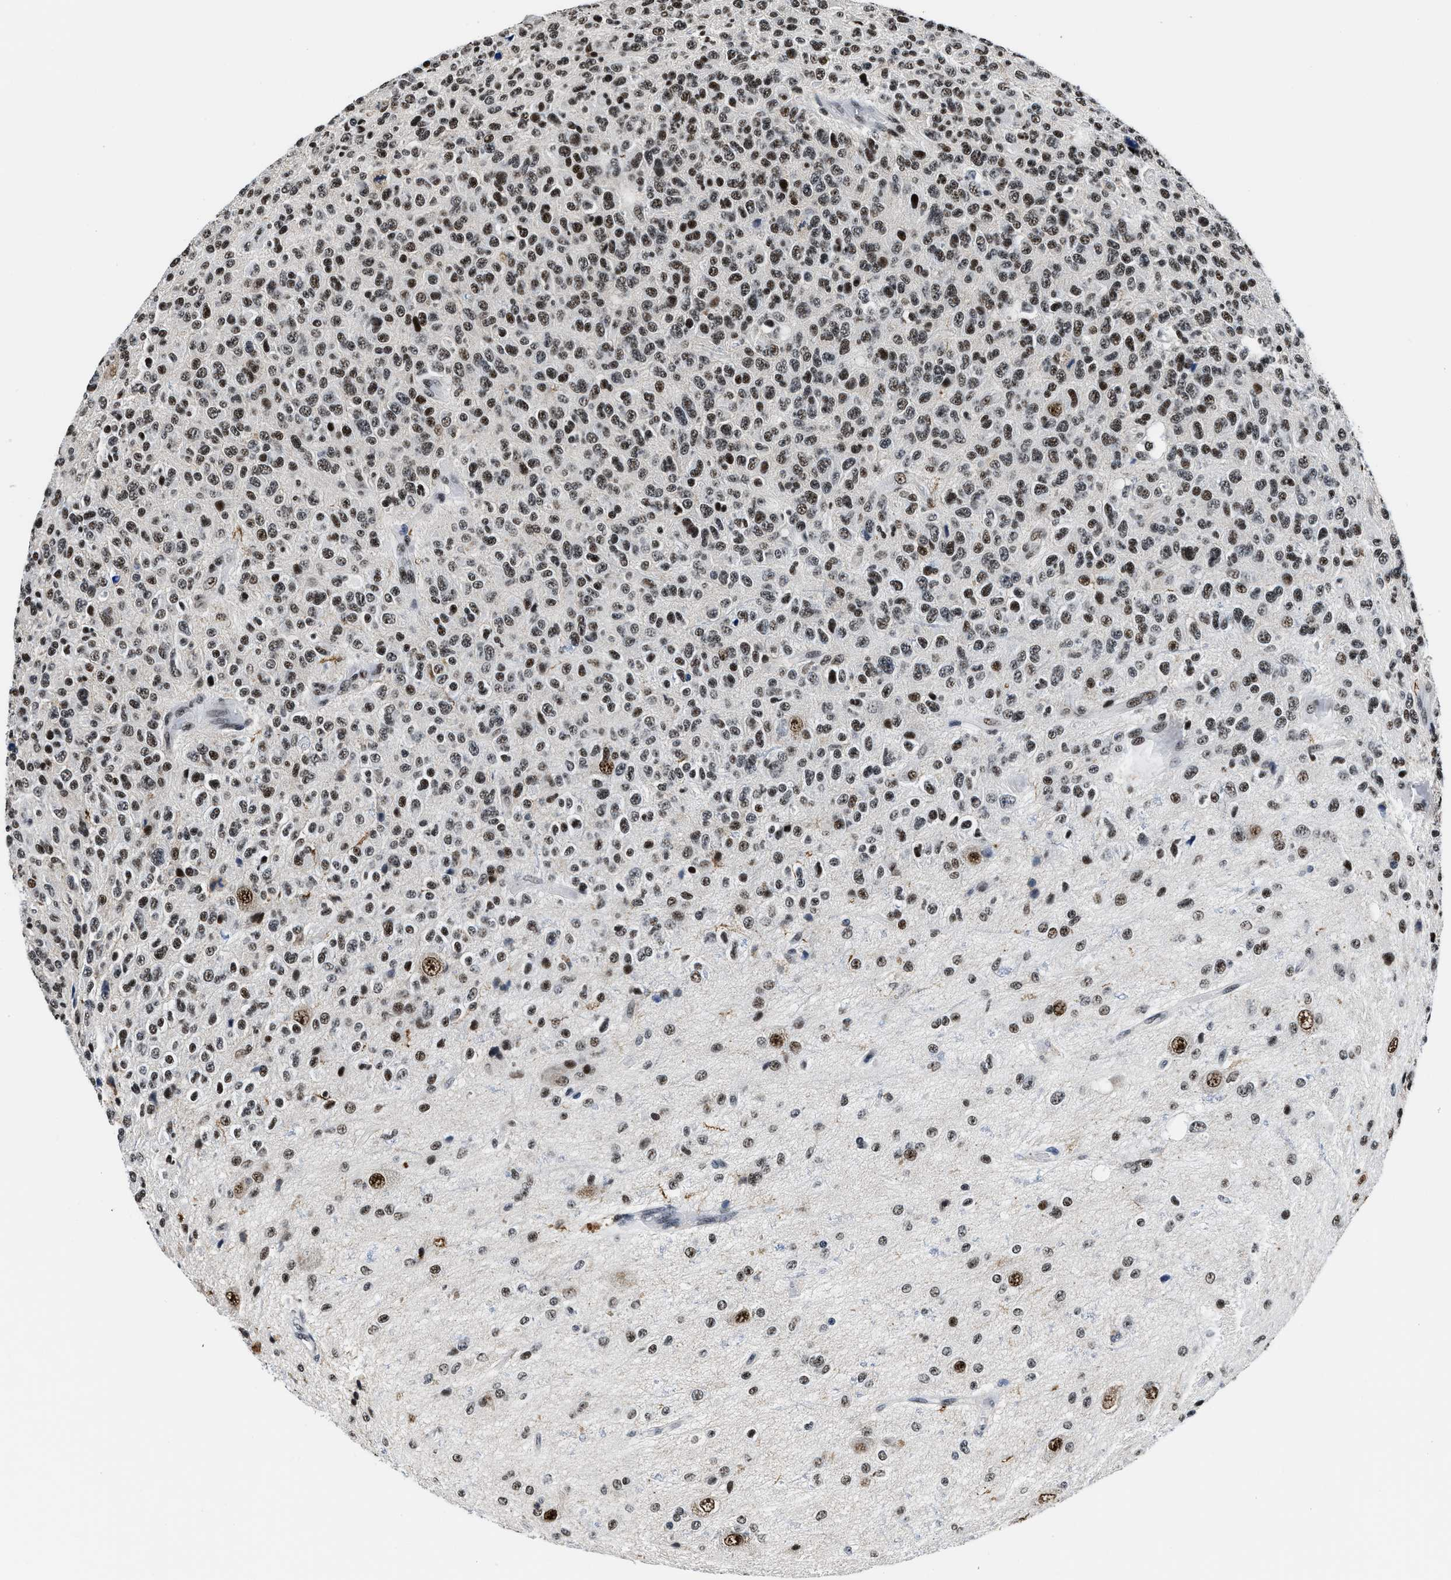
{"staining": {"intensity": "strong", "quantity": ">75%", "location": "nuclear"}, "tissue": "glioma", "cell_type": "Tumor cells", "image_type": "cancer", "snomed": [{"axis": "morphology", "description": "Glioma, malignant, High grade"}, {"axis": "topography", "description": "pancreas cauda"}], "caption": "Glioma was stained to show a protein in brown. There is high levels of strong nuclear expression in approximately >75% of tumor cells. The staining was performed using DAB (3,3'-diaminobenzidine), with brown indicating positive protein expression. Nuclei are stained blue with hematoxylin.", "gene": "HNRNPH2", "patient": {"sex": "male", "age": 60}}